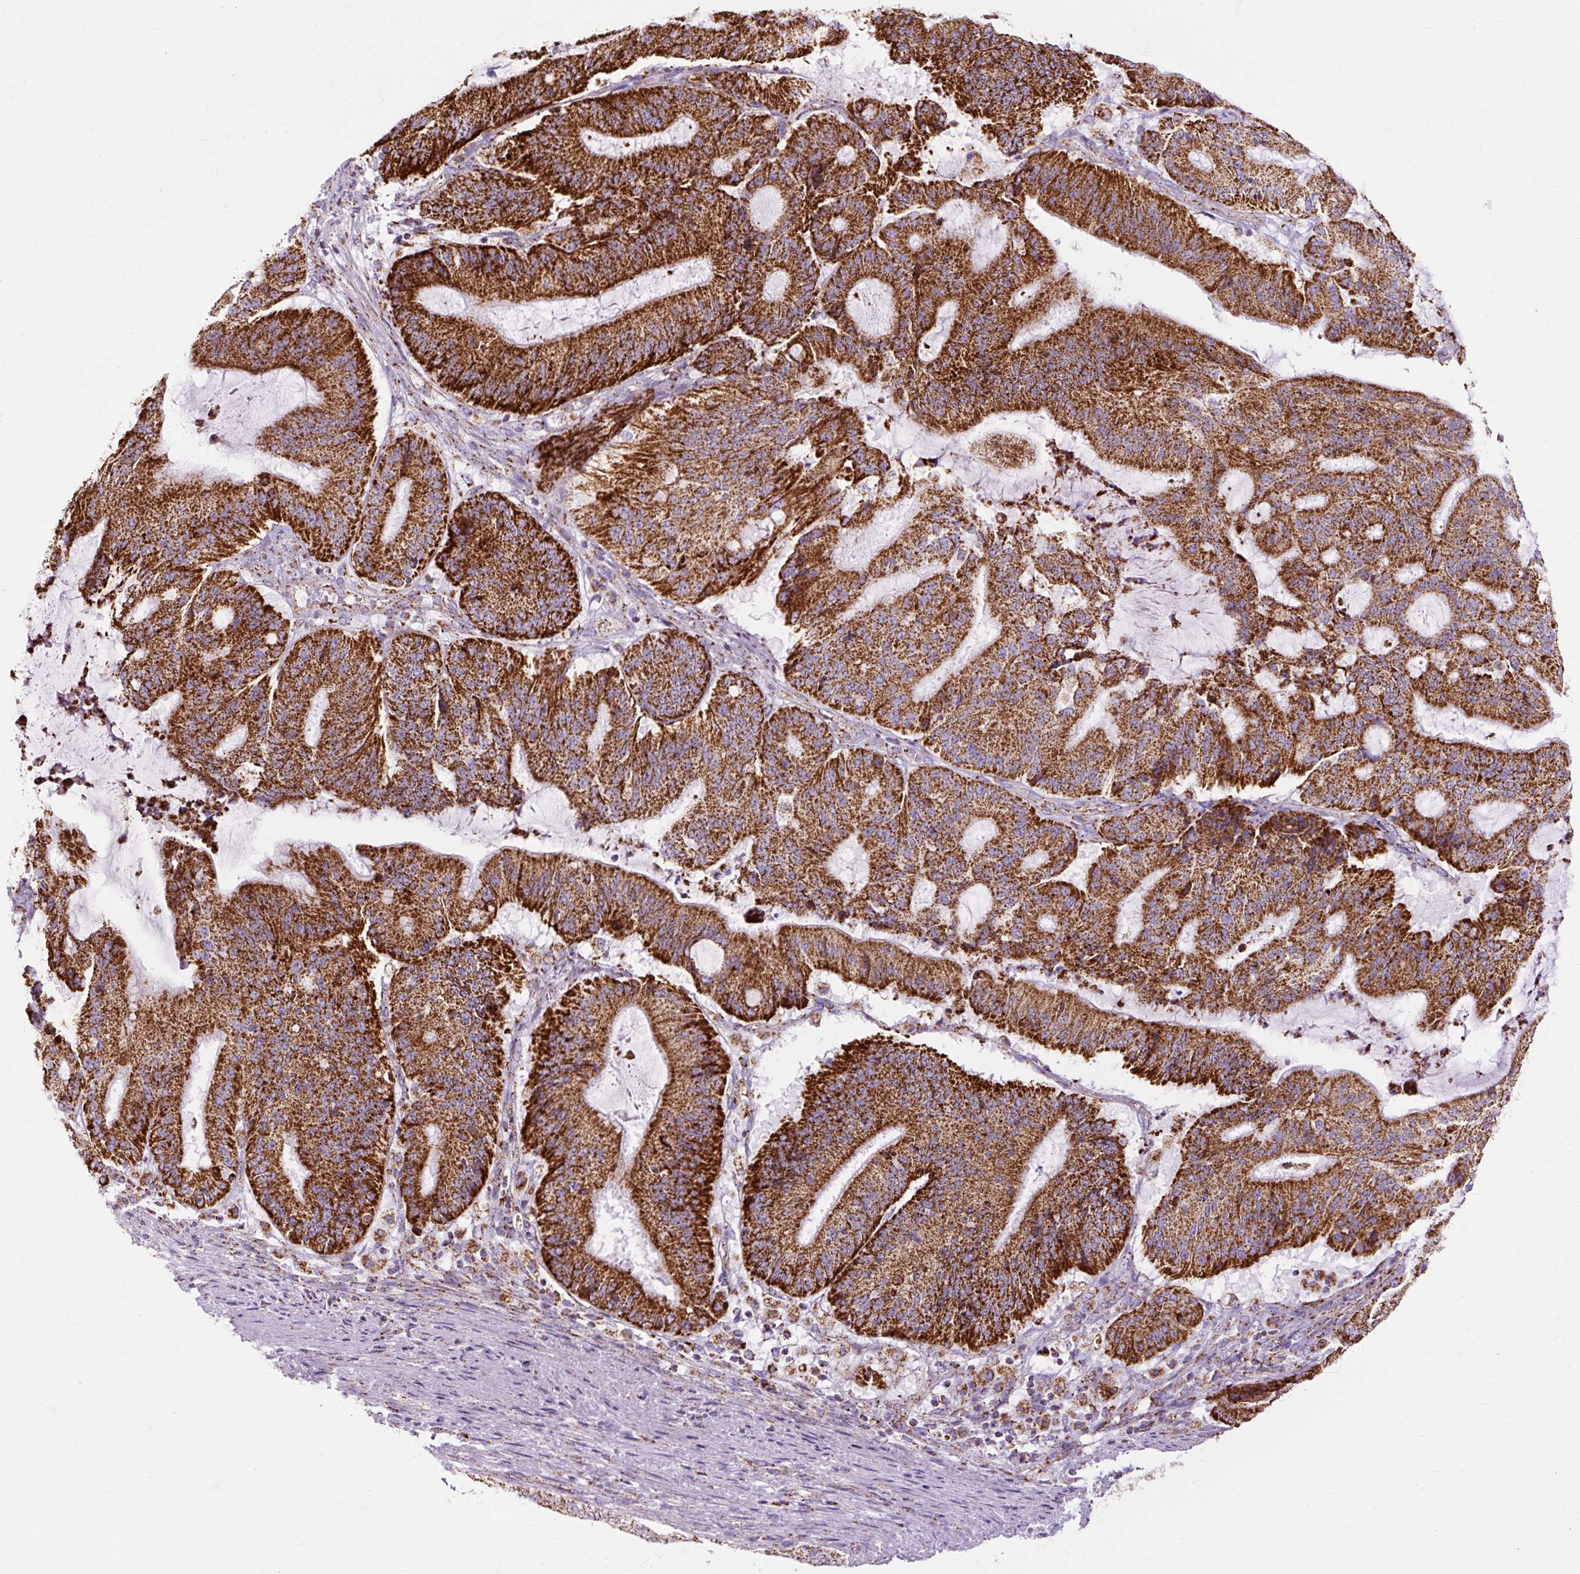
{"staining": {"intensity": "strong", "quantity": ">75%", "location": "cytoplasmic/membranous"}, "tissue": "liver cancer", "cell_type": "Tumor cells", "image_type": "cancer", "snomed": [{"axis": "morphology", "description": "Normal tissue, NOS"}, {"axis": "morphology", "description": "Cholangiocarcinoma"}, {"axis": "topography", "description": "Liver"}, {"axis": "topography", "description": "Peripheral nerve tissue"}], "caption": "Strong cytoplasmic/membranous protein expression is appreciated in approximately >75% of tumor cells in liver cancer (cholangiocarcinoma). Nuclei are stained in blue.", "gene": "DLAT", "patient": {"sex": "female", "age": 73}}